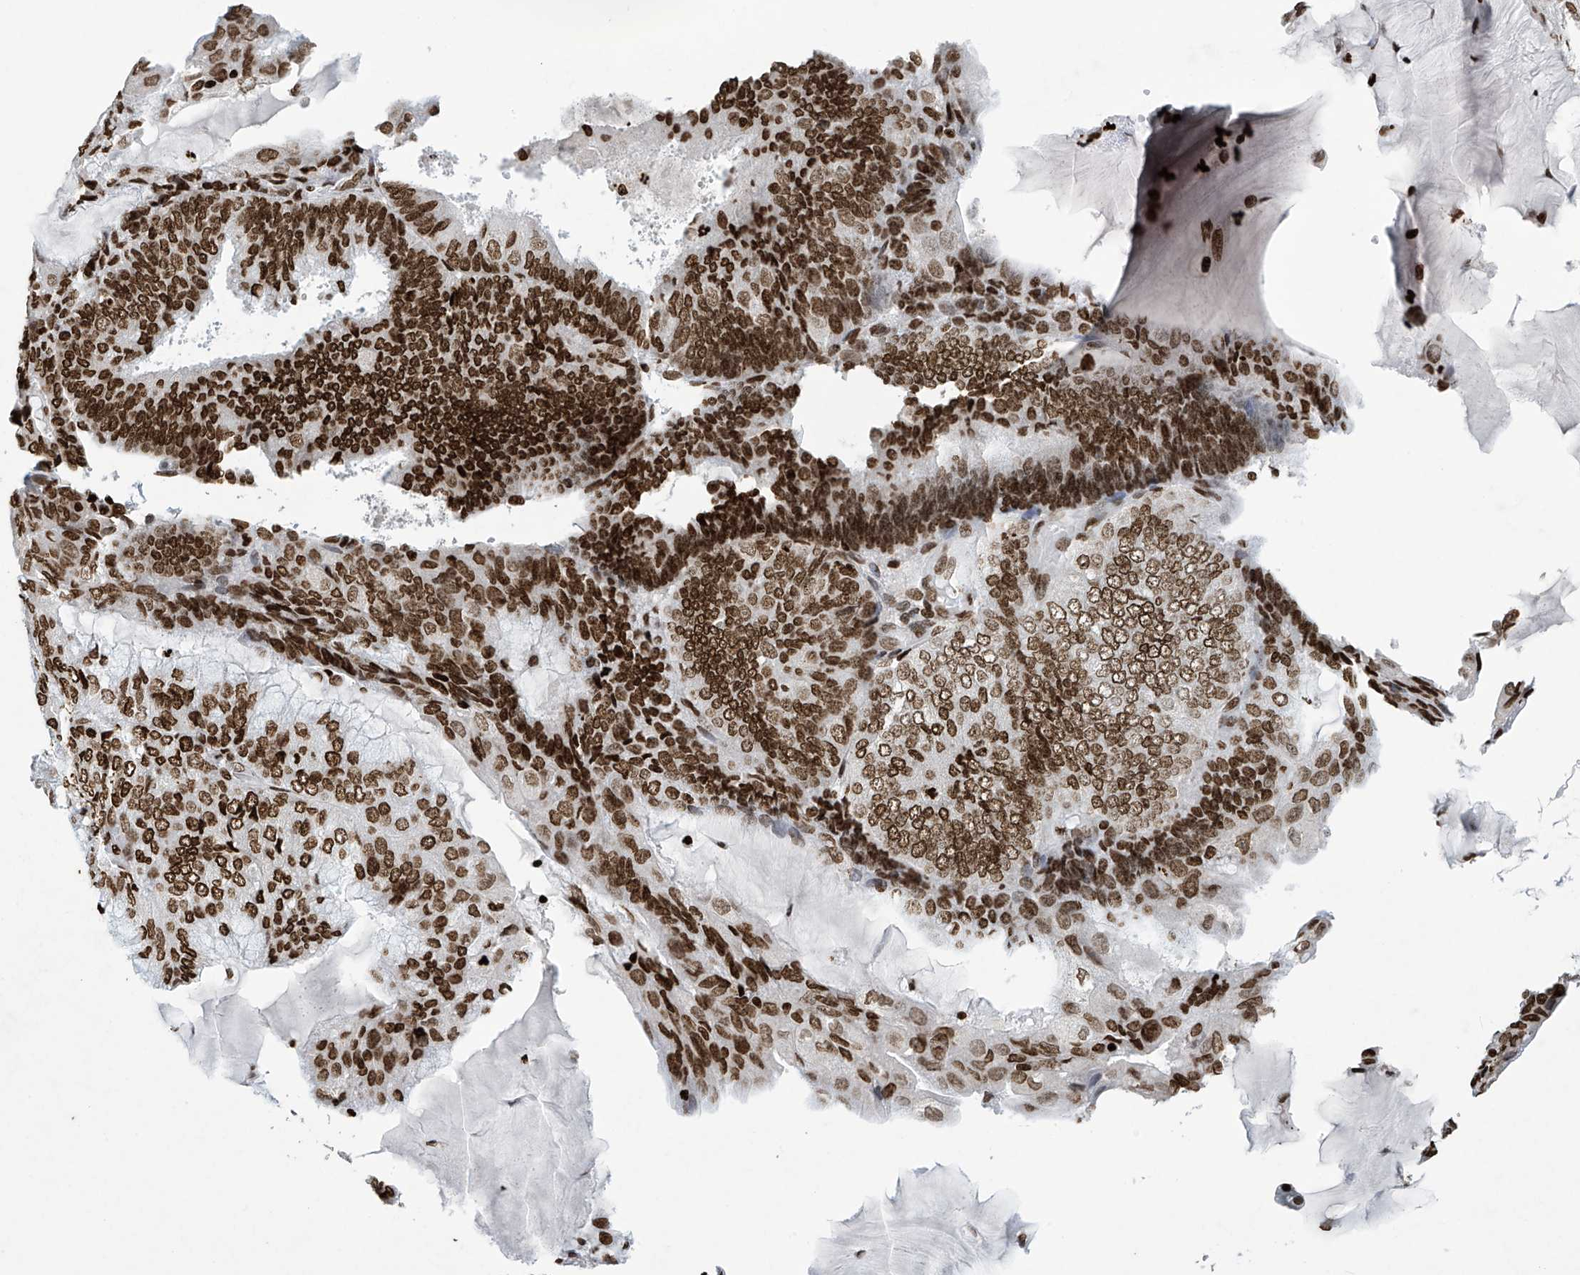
{"staining": {"intensity": "strong", "quantity": ">75%", "location": "nuclear"}, "tissue": "endometrial cancer", "cell_type": "Tumor cells", "image_type": "cancer", "snomed": [{"axis": "morphology", "description": "Adenocarcinoma, NOS"}, {"axis": "topography", "description": "Endometrium"}], "caption": "Immunohistochemical staining of human endometrial cancer (adenocarcinoma) demonstrates strong nuclear protein staining in approximately >75% of tumor cells.", "gene": "H4C16", "patient": {"sex": "female", "age": 81}}